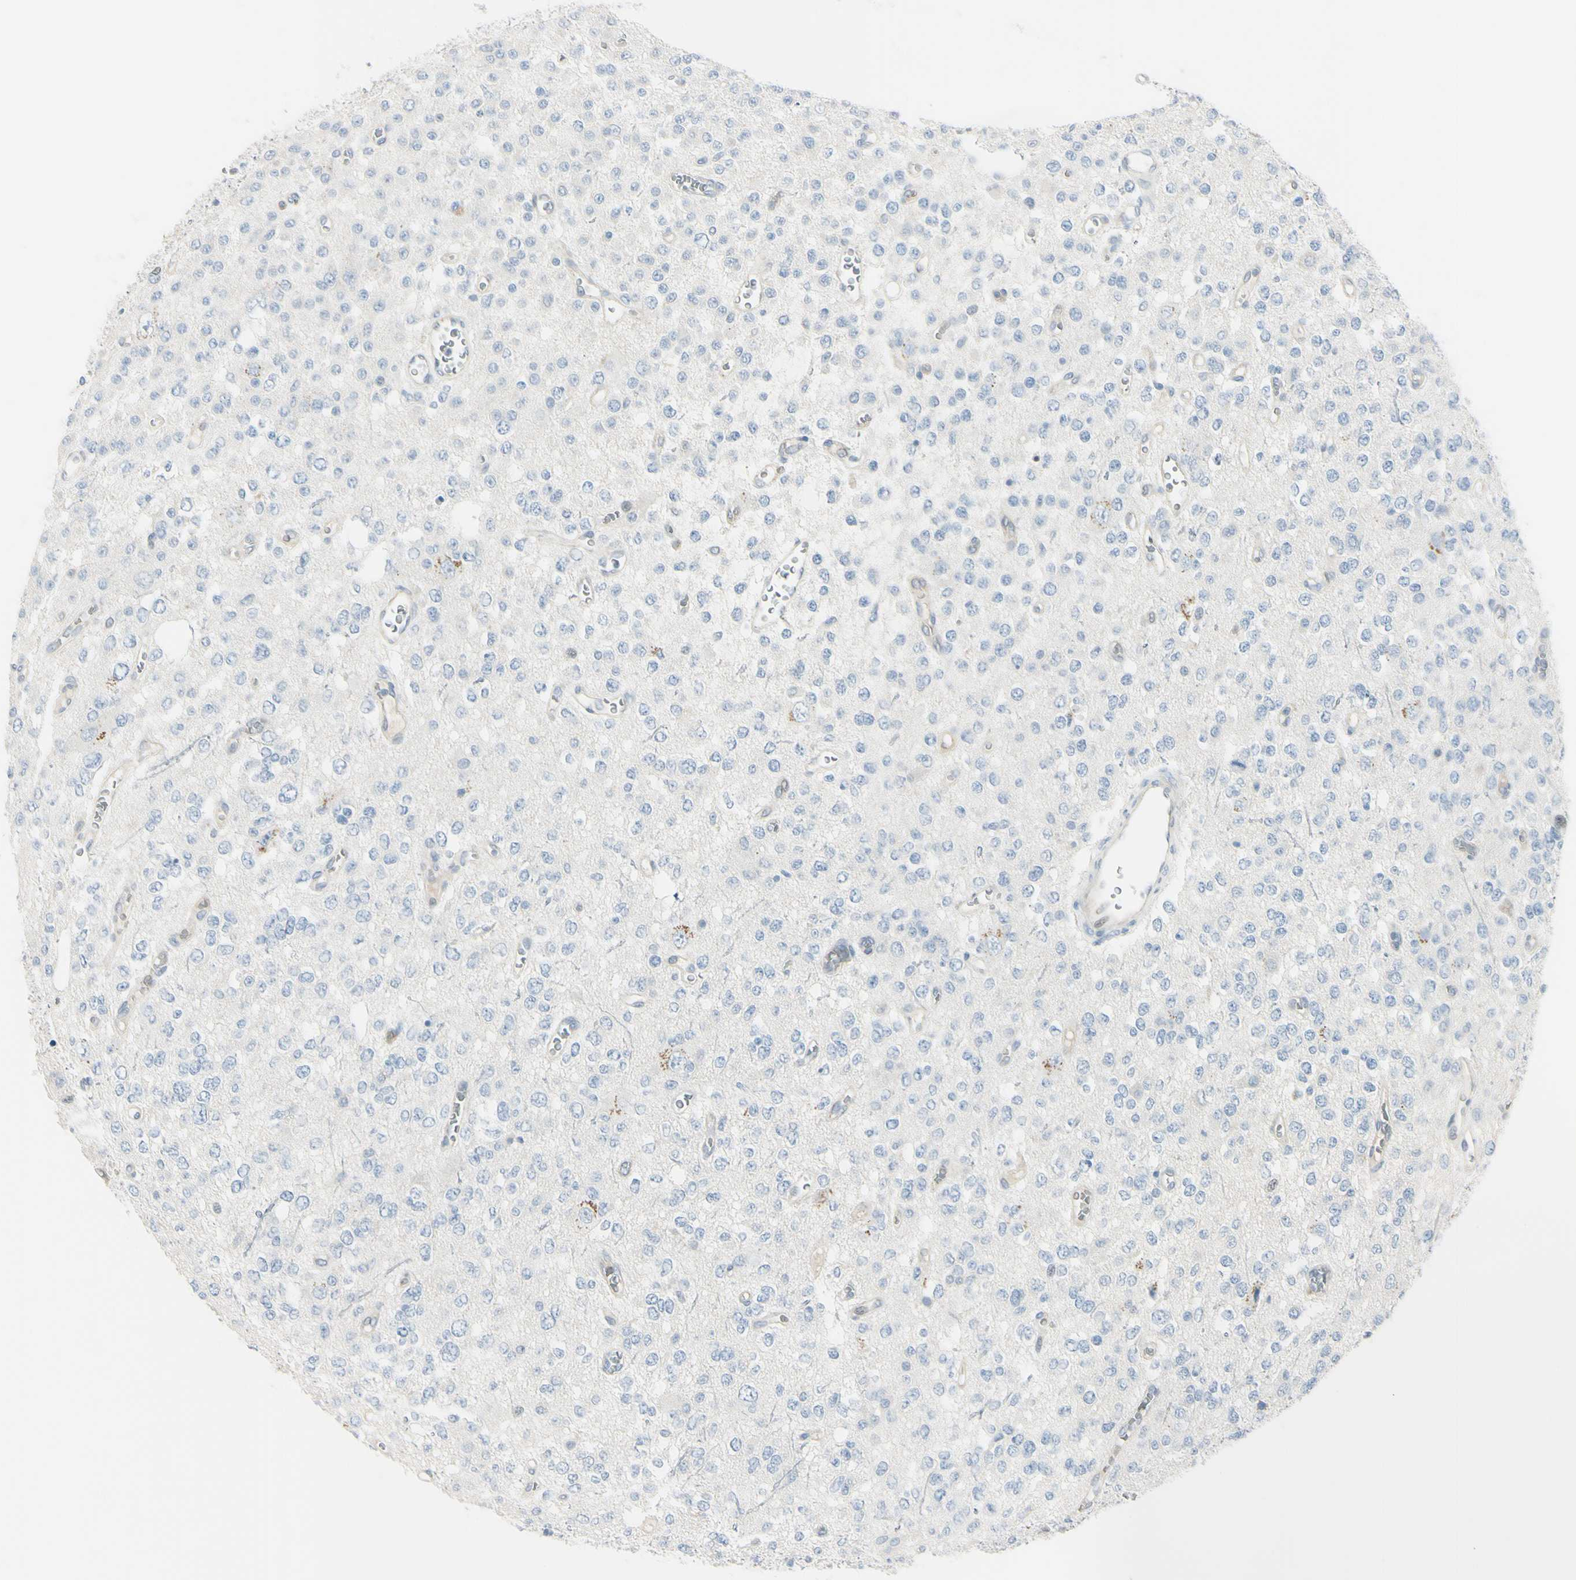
{"staining": {"intensity": "negative", "quantity": "none", "location": "none"}, "tissue": "glioma", "cell_type": "Tumor cells", "image_type": "cancer", "snomed": [{"axis": "morphology", "description": "Glioma, malignant, Low grade"}, {"axis": "topography", "description": "Brain"}], "caption": "Image shows no significant protein expression in tumor cells of glioma. Brightfield microscopy of immunohistochemistry (IHC) stained with DAB (3,3'-diaminobenzidine) (brown) and hematoxylin (blue), captured at high magnification.", "gene": "ASB9", "patient": {"sex": "male", "age": 38}}